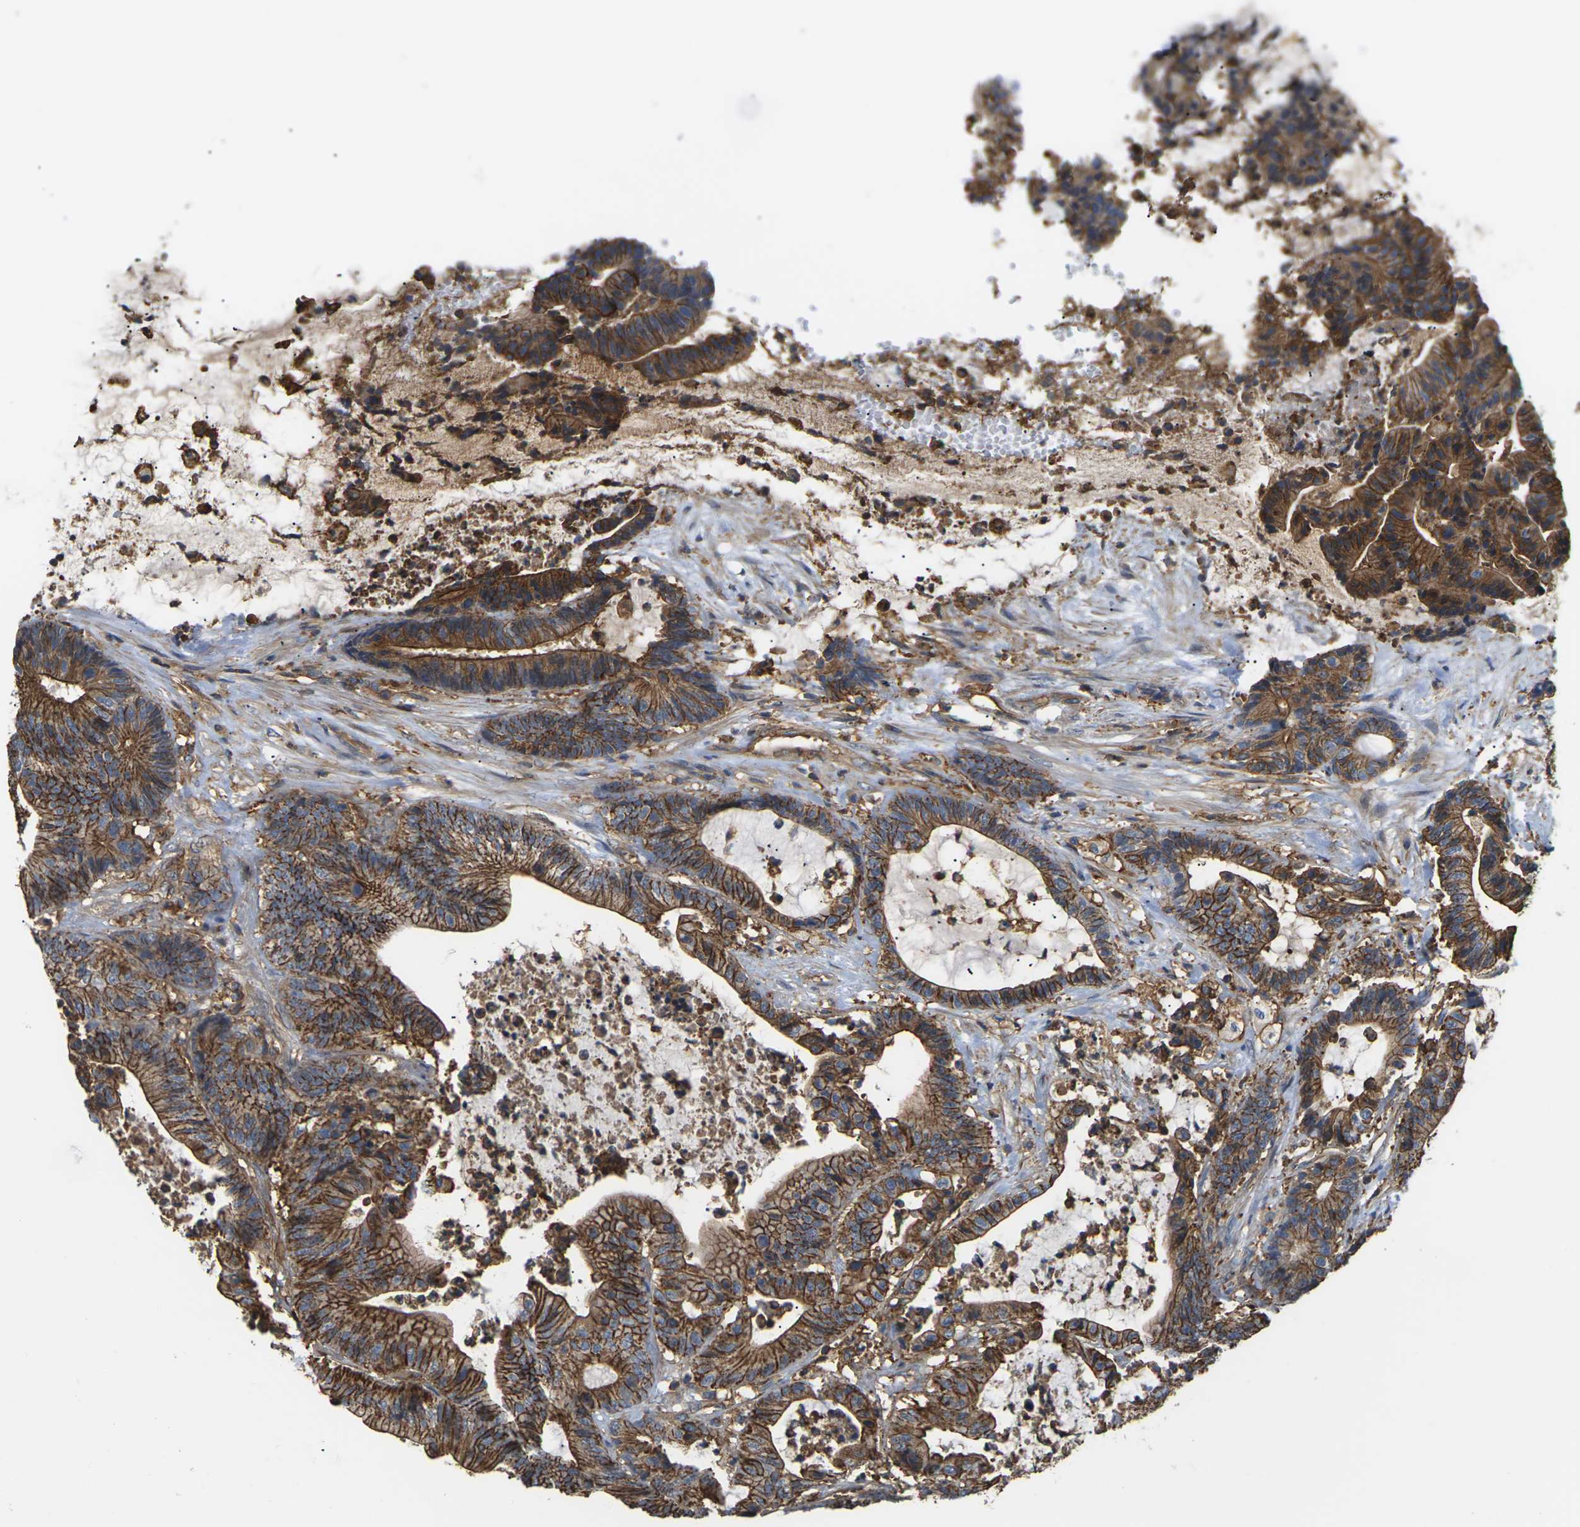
{"staining": {"intensity": "strong", "quantity": ">75%", "location": "cytoplasmic/membranous"}, "tissue": "colorectal cancer", "cell_type": "Tumor cells", "image_type": "cancer", "snomed": [{"axis": "morphology", "description": "Adenocarcinoma, NOS"}, {"axis": "topography", "description": "Colon"}], "caption": "This is an image of IHC staining of adenocarcinoma (colorectal), which shows strong positivity in the cytoplasmic/membranous of tumor cells.", "gene": "IQGAP1", "patient": {"sex": "female", "age": 84}}